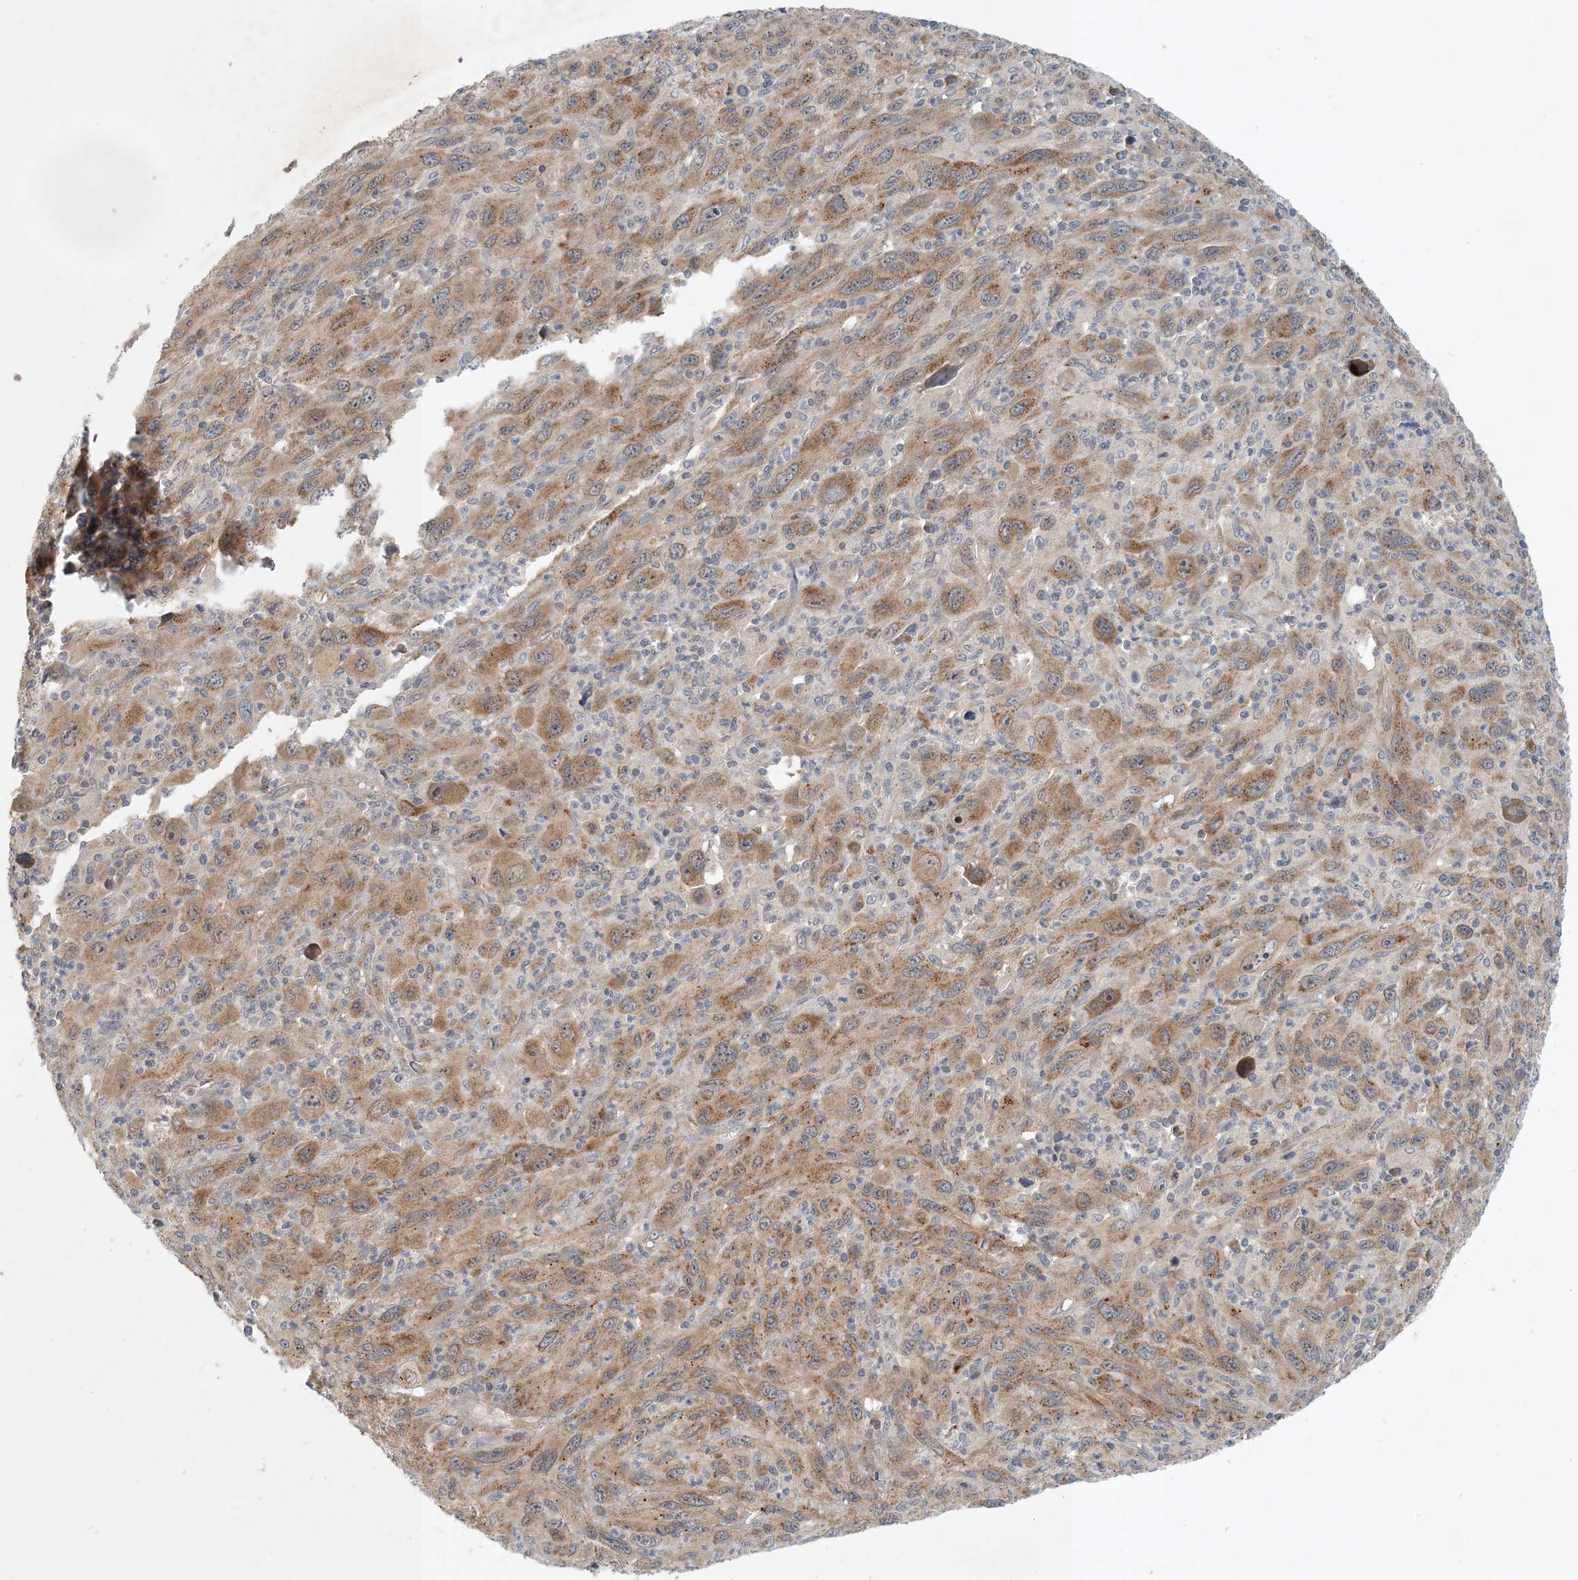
{"staining": {"intensity": "moderate", "quantity": ">75%", "location": "cytoplasmic/membranous"}, "tissue": "melanoma", "cell_type": "Tumor cells", "image_type": "cancer", "snomed": [{"axis": "morphology", "description": "Malignant melanoma, Metastatic site"}, {"axis": "topography", "description": "Skin"}], "caption": "A high-resolution micrograph shows immunohistochemistry staining of malignant melanoma (metastatic site), which reveals moderate cytoplasmic/membranous positivity in approximately >75% of tumor cells.", "gene": "ZBTB3", "patient": {"sex": "female", "age": 56}}